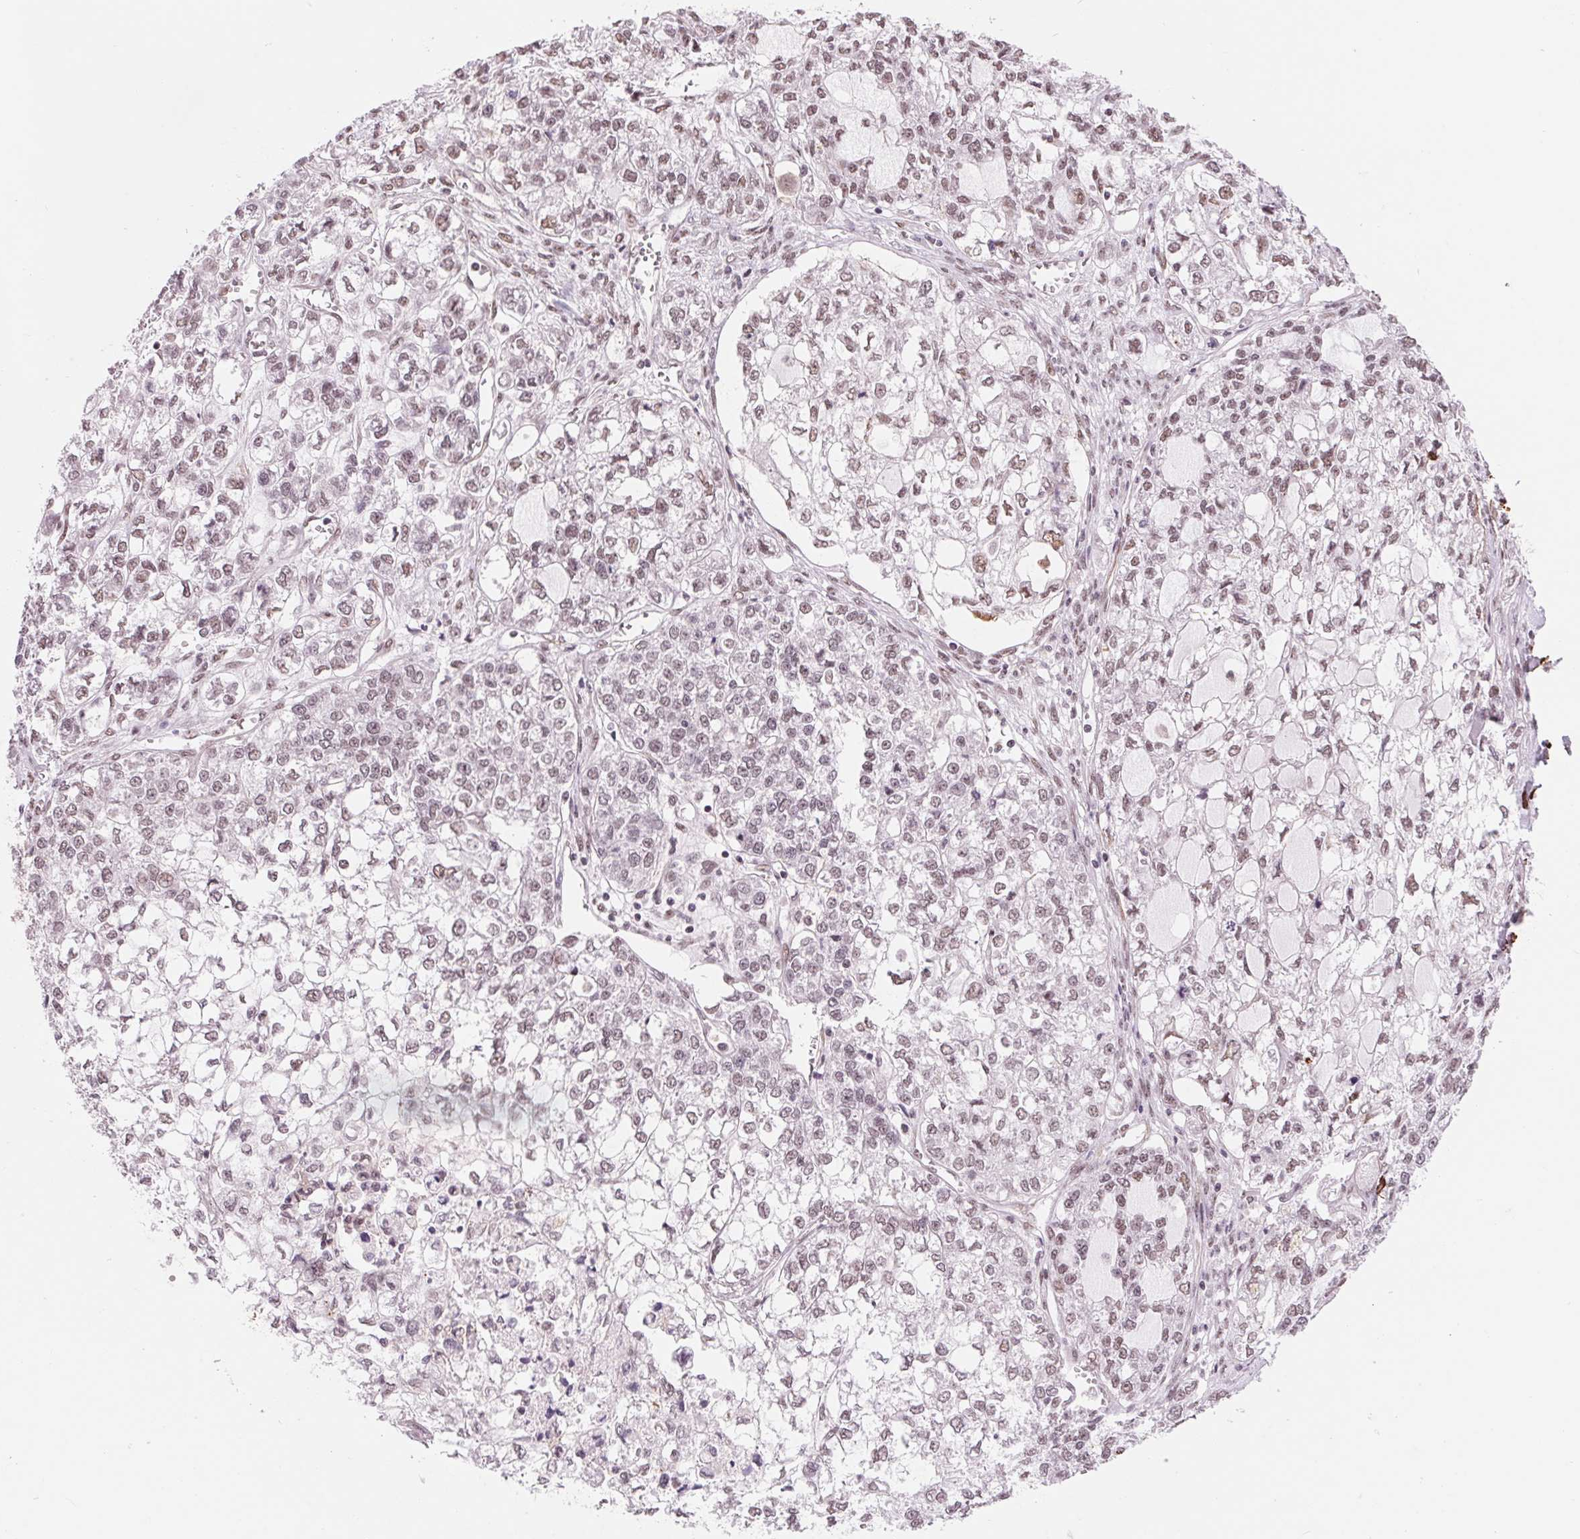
{"staining": {"intensity": "weak", "quantity": ">75%", "location": "nuclear"}, "tissue": "ovarian cancer", "cell_type": "Tumor cells", "image_type": "cancer", "snomed": [{"axis": "morphology", "description": "Carcinoma, endometroid"}, {"axis": "topography", "description": "Ovary"}], "caption": "Ovarian endometroid carcinoma tissue displays weak nuclear expression in approximately >75% of tumor cells (brown staining indicates protein expression, while blue staining denotes nuclei).", "gene": "BCAT1", "patient": {"sex": "female", "age": 64}}